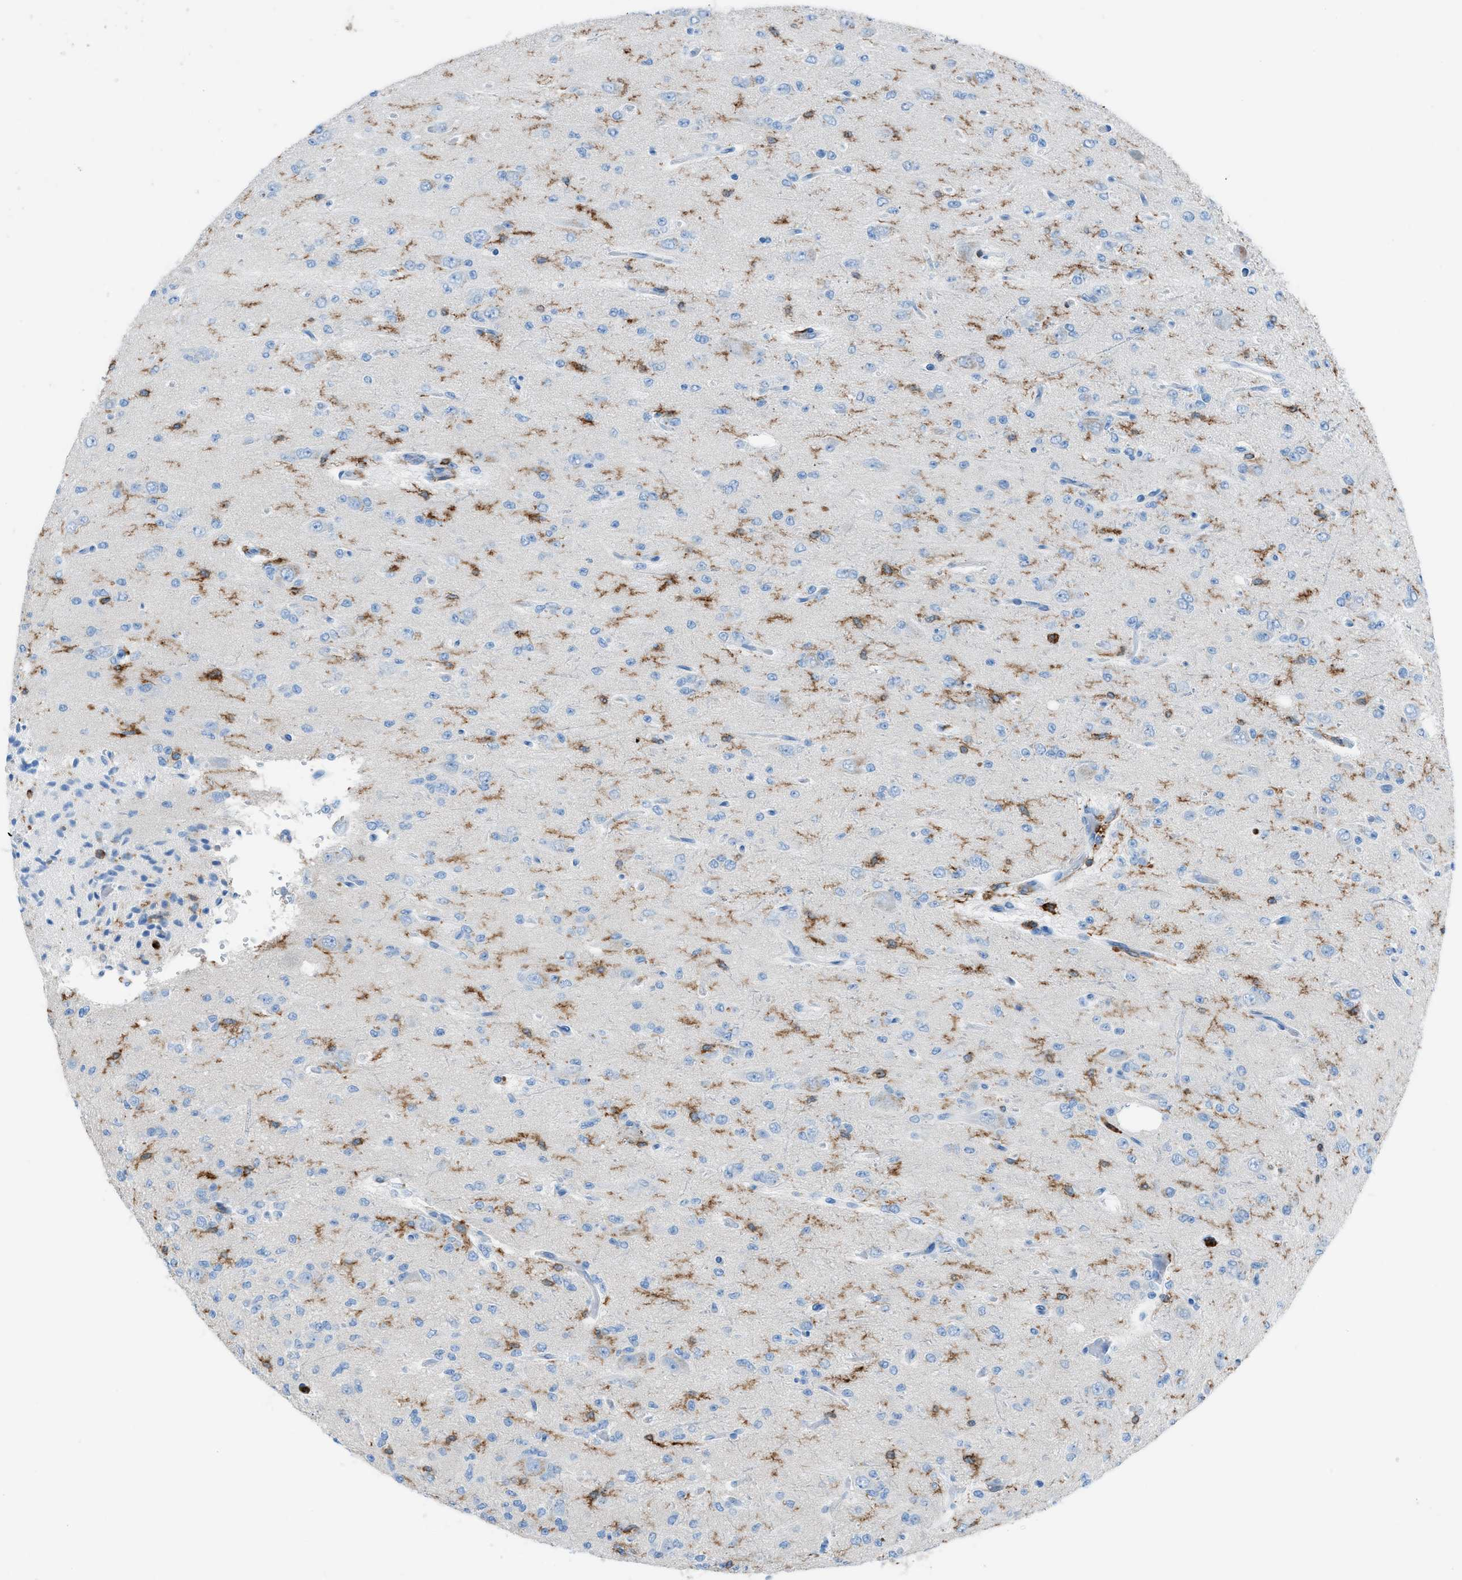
{"staining": {"intensity": "moderate", "quantity": "<25%", "location": "cytoplasmic/membranous"}, "tissue": "glioma", "cell_type": "Tumor cells", "image_type": "cancer", "snomed": [{"axis": "morphology", "description": "Glioma, malignant, Low grade"}, {"axis": "topography", "description": "Brain"}], "caption": "Glioma stained with a protein marker demonstrates moderate staining in tumor cells.", "gene": "ITGB2", "patient": {"sex": "male", "age": 38}}